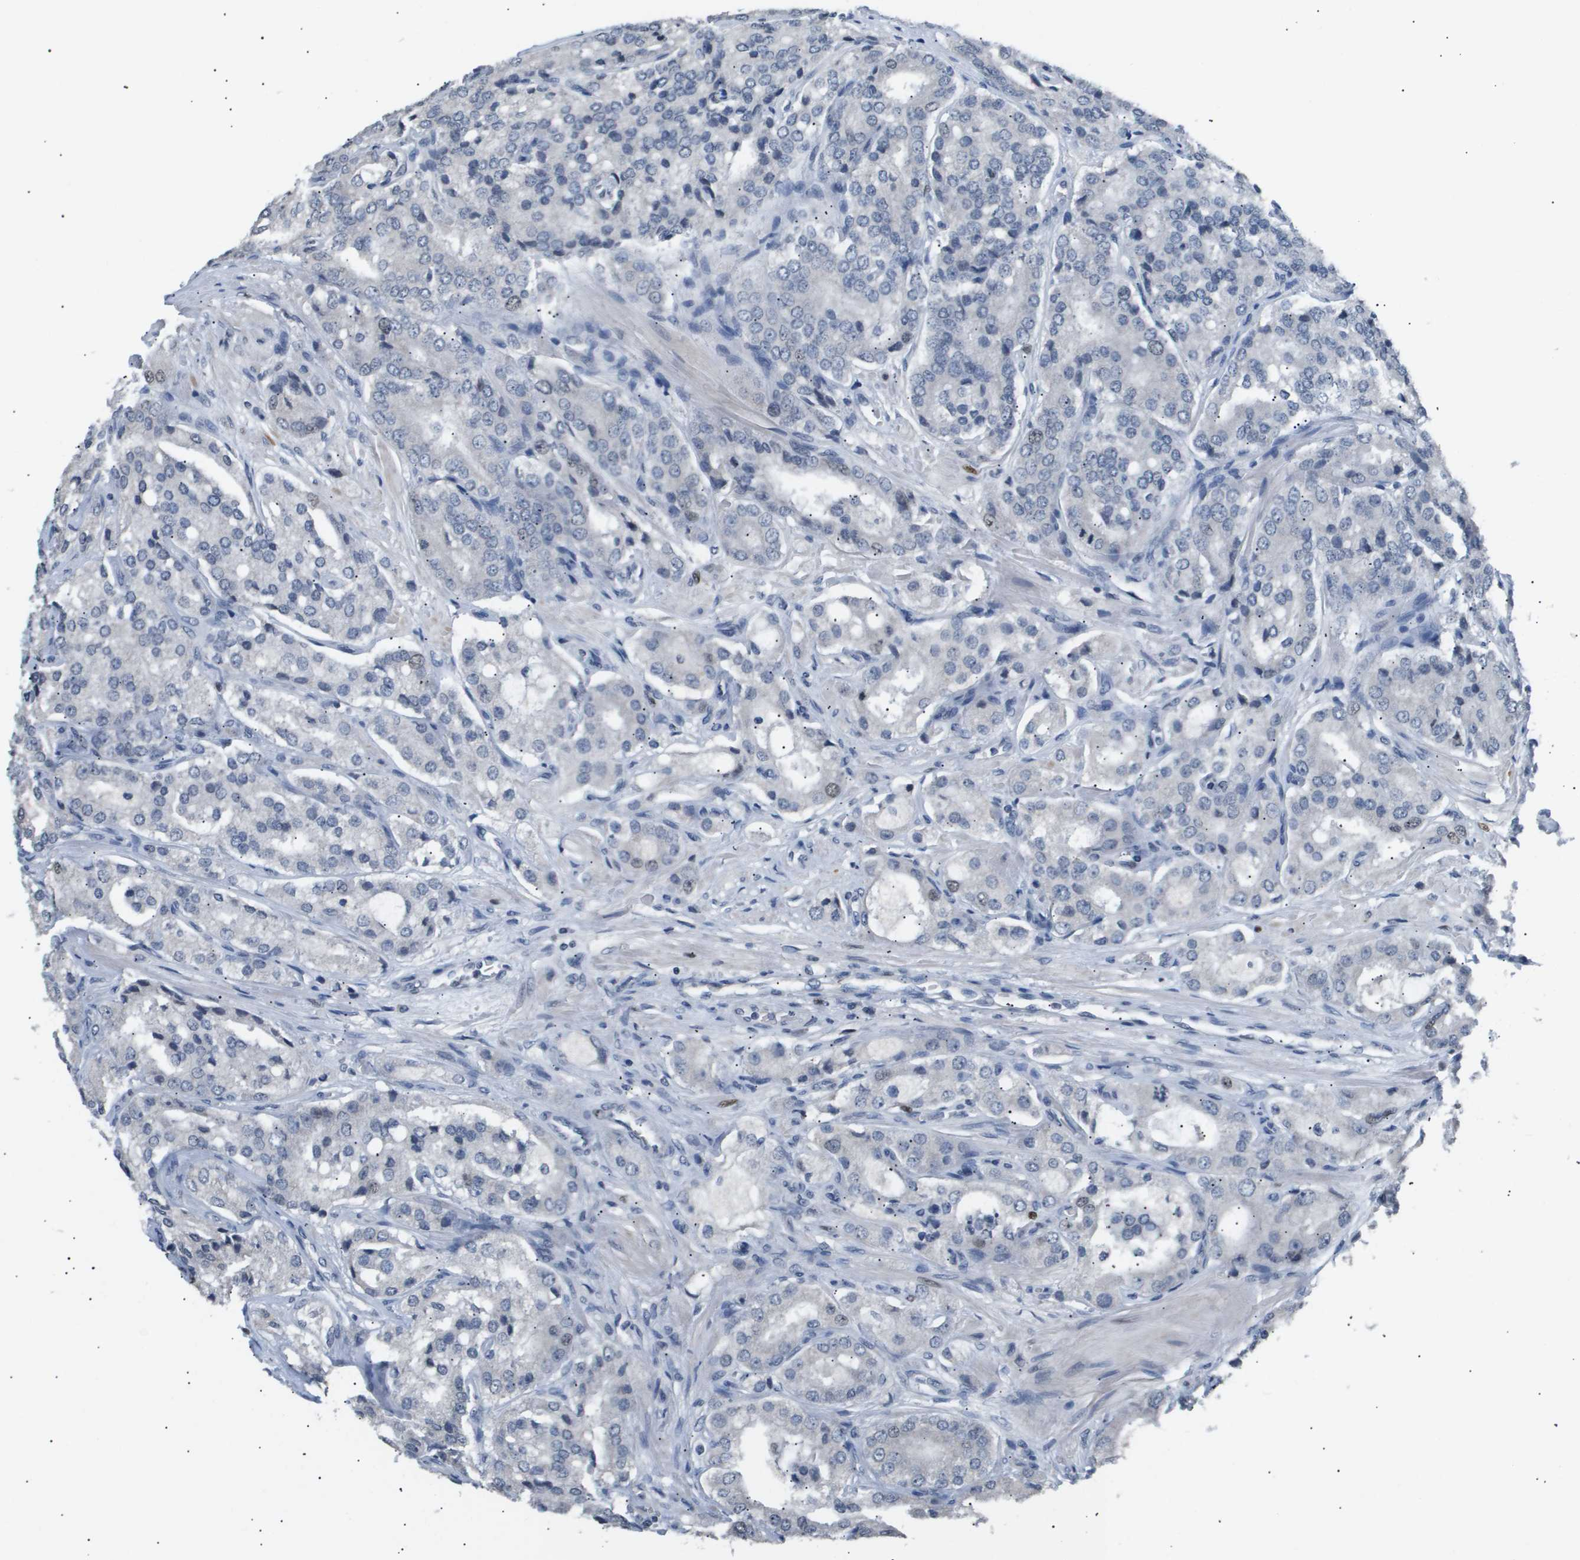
{"staining": {"intensity": "negative", "quantity": "none", "location": "none"}, "tissue": "prostate cancer", "cell_type": "Tumor cells", "image_type": "cancer", "snomed": [{"axis": "morphology", "description": "Adenocarcinoma, High grade"}, {"axis": "topography", "description": "Prostate"}], "caption": "Prostate cancer was stained to show a protein in brown. There is no significant expression in tumor cells. The staining is performed using DAB brown chromogen with nuclei counter-stained in using hematoxylin.", "gene": "ANAPC2", "patient": {"sex": "male", "age": 65}}